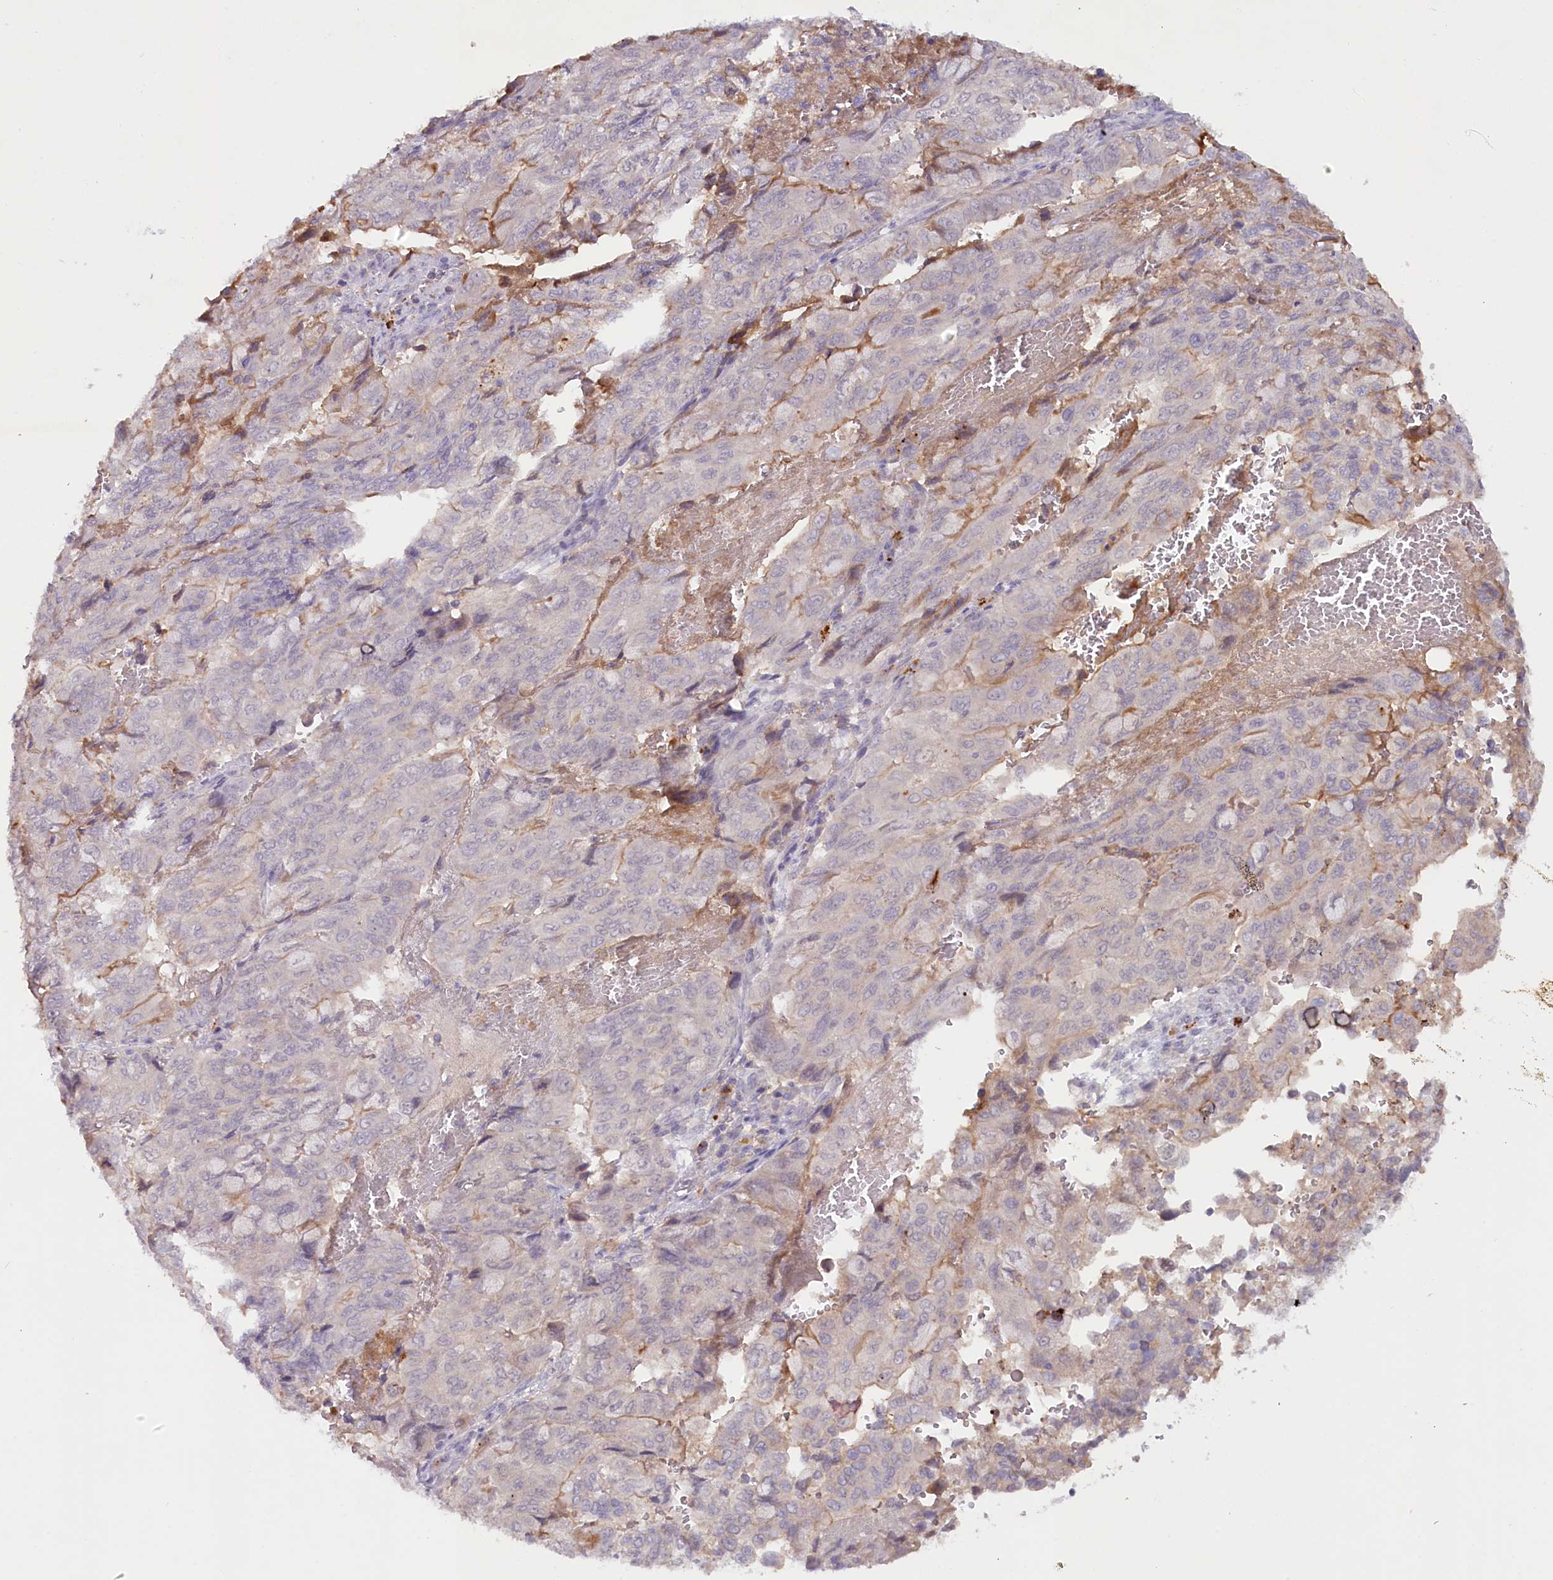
{"staining": {"intensity": "weak", "quantity": "<25%", "location": "cytoplasmic/membranous"}, "tissue": "pancreatic cancer", "cell_type": "Tumor cells", "image_type": "cancer", "snomed": [{"axis": "morphology", "description": "Adenocarcinoma, NOS"}, {"axis": "topography", "description": "Pancreas"}], "caption": "Tumor cells are negative for protein expression in human adenocarcinoma (pancreatic).", "gene": "PSAPL1", "patient": {"sex": "male", "age": 51}}